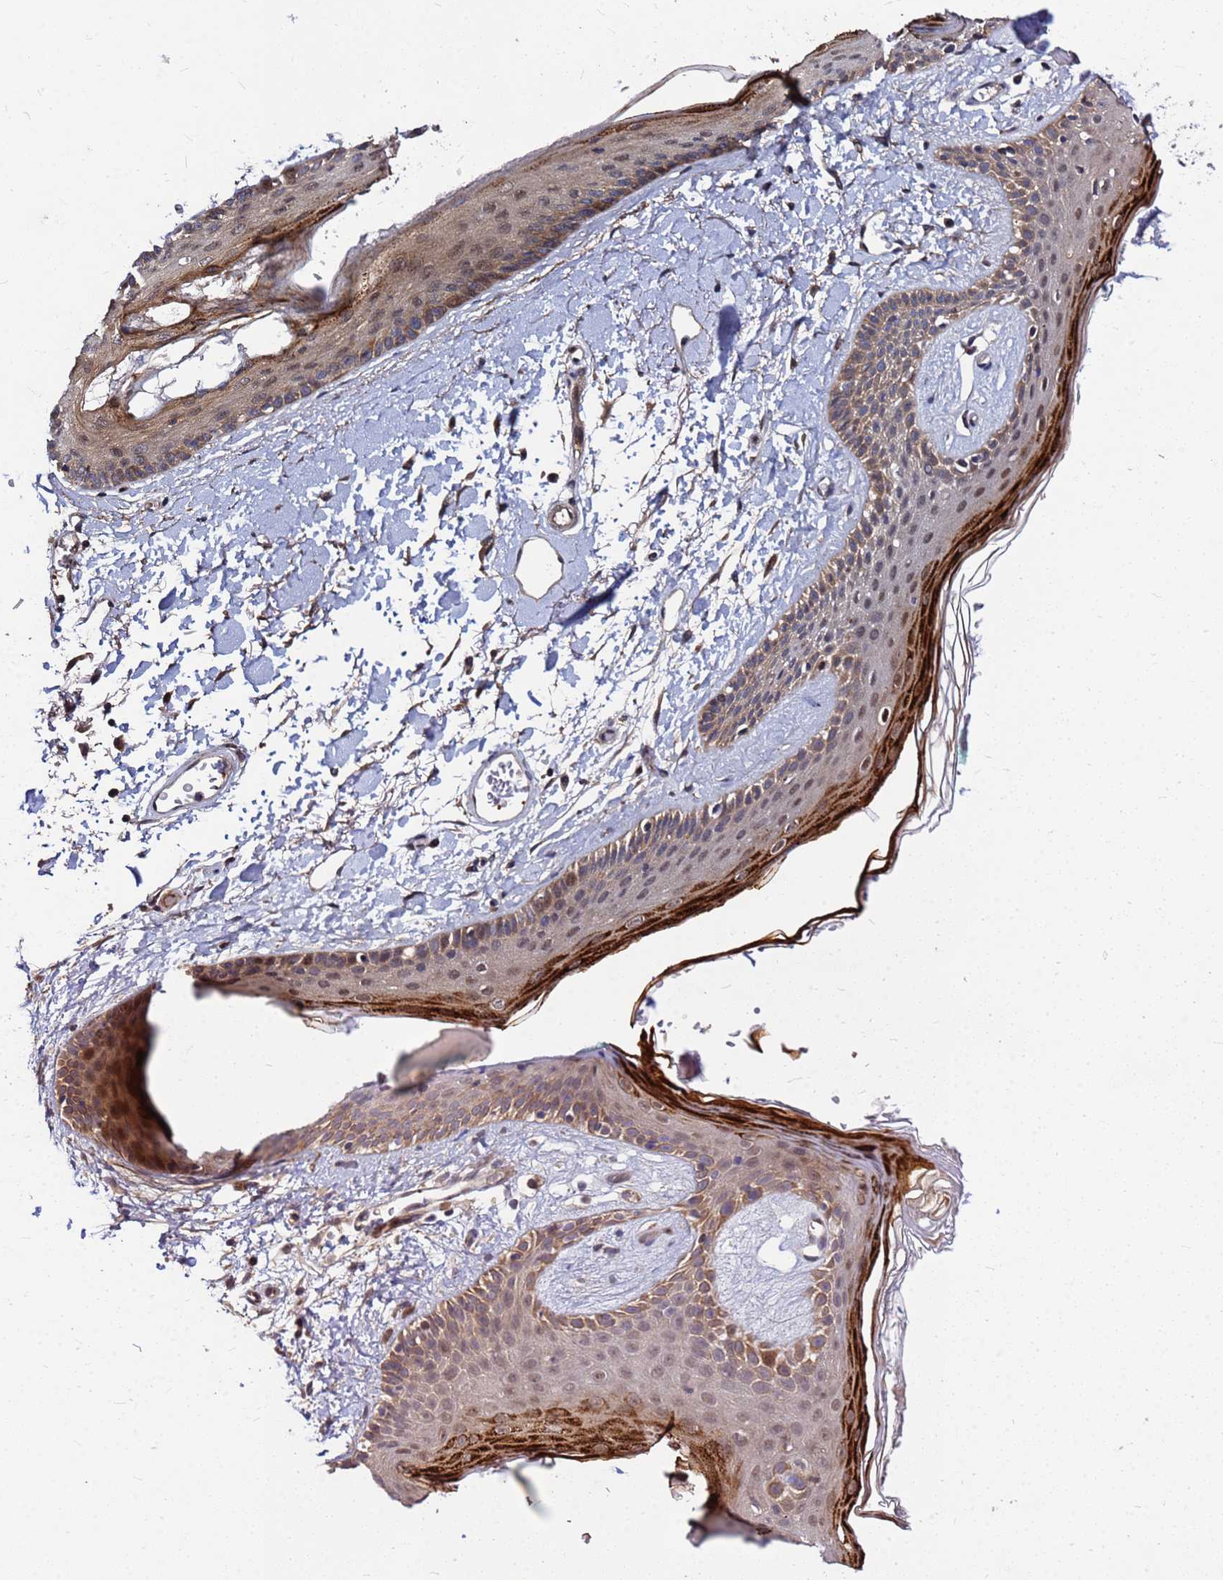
{"staining": {"intensity": "moderate", "quantity": ">75%", "location": "cytoplasmic/membranous"}, "tissue": "skin", "cell_type": "Fibroblasts", "image_type": "normal", "snomed": [{"axis": "morphology", "description": "Normal tissue, NOS"}, {"axis": "topography", "description": "Skin"}], "caption": "Protein analysis of unremarkable skin reveals moderate cytoplasmic/membranous staining in about >75% of fibroblasts. (DAB (3,3'-diaminobenzidine) = brown stain, brightfield microscopy at high magnification).", "gene": "DUS4L", "patient": {"sex": "male", "age": 79}}